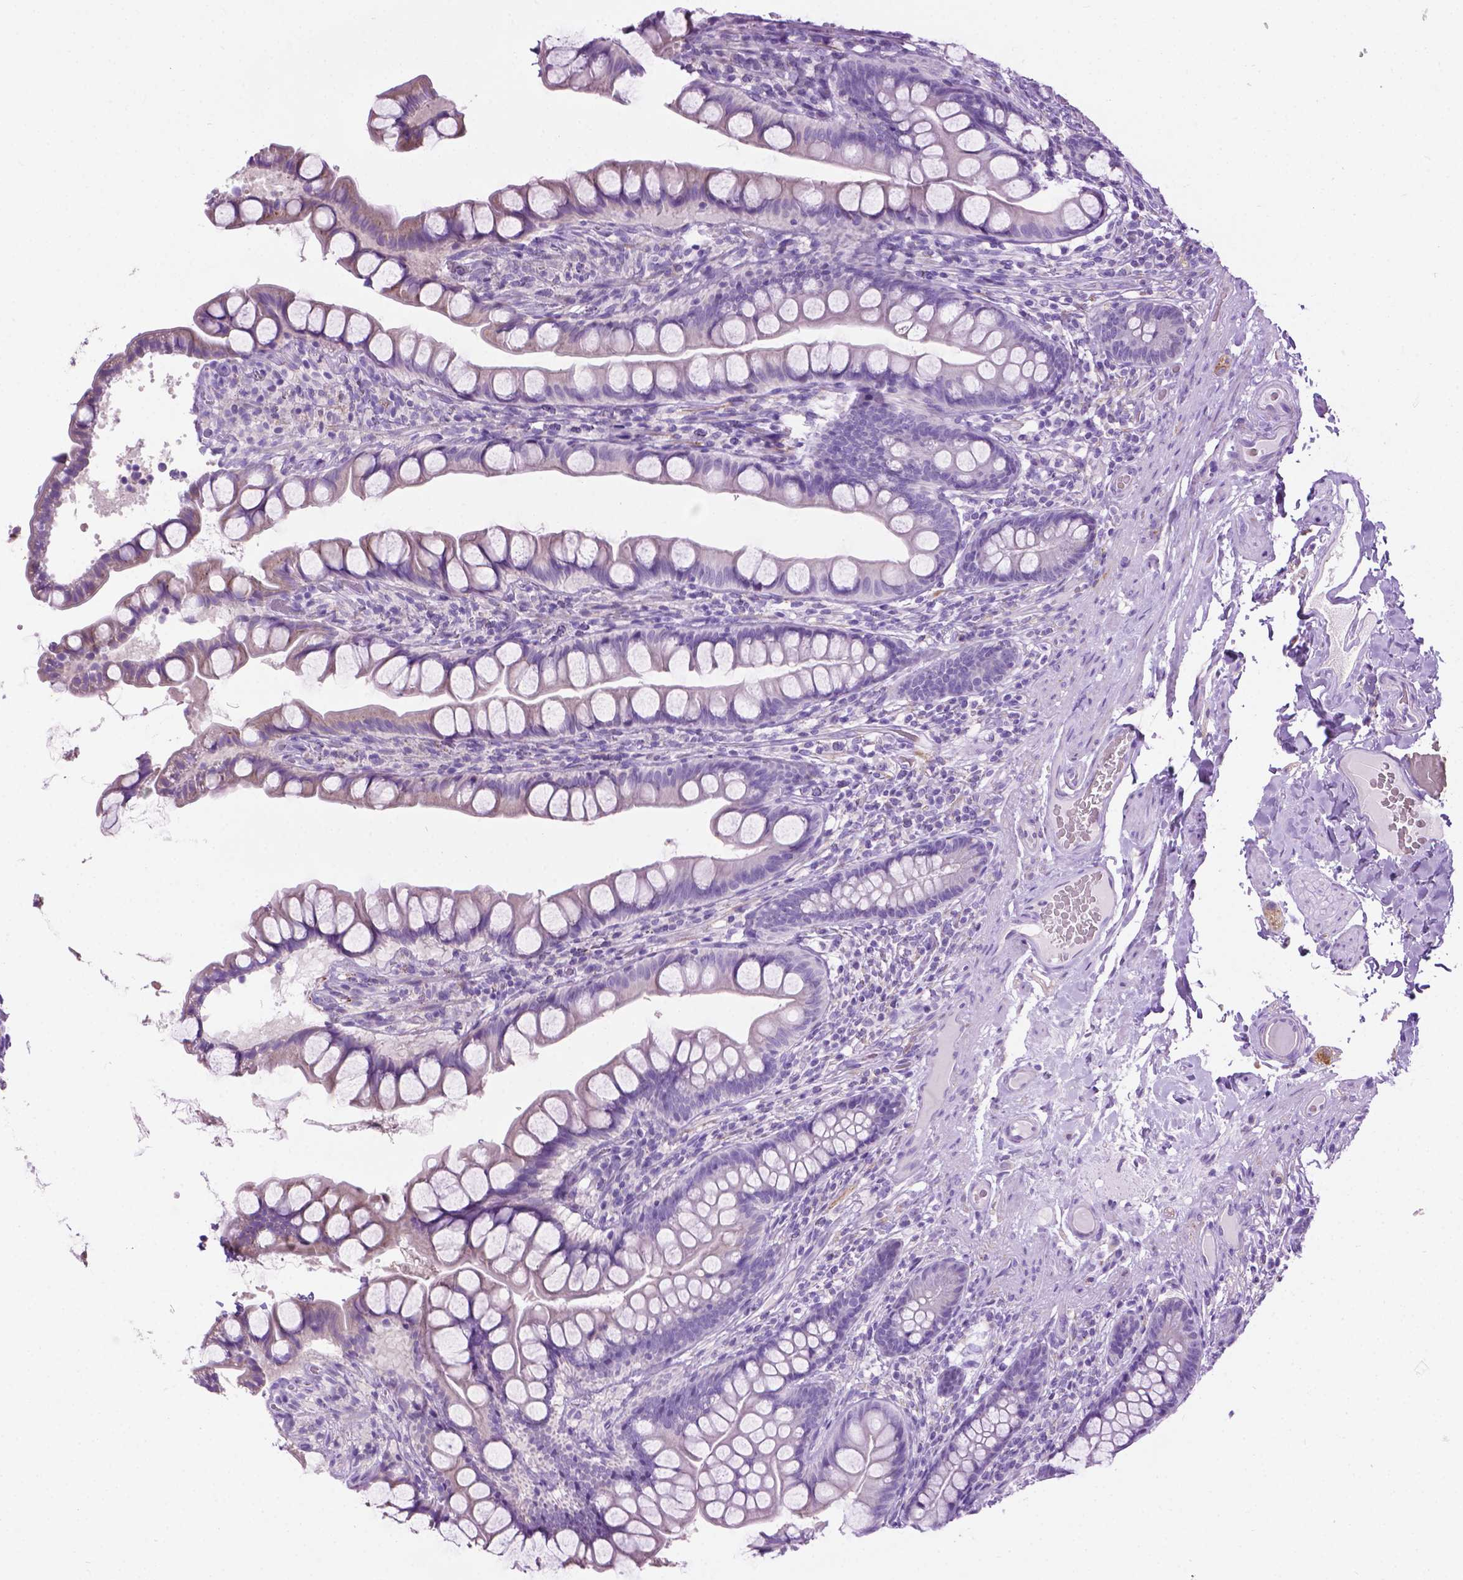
{"staining": {"intensity": "negative", "quantity": "none", "location": "none"}, "tissue": "small intestine", "cell_type": "Glandular cells", "image_type": "normal", "snomed": [{"axis": "morphology", "description": "Normal tissue, NOS"}, {"axis": "topography", "description": "Small intestine"}], "caption": "IHC image of unremarkable small intestine: small intestine stained with DAB (3,3'-diaminobenzidine) displays no significant protein staining in glandular cells.", "gene": "TMEM132E", "patient": {"sex": "male", "age": 70}}